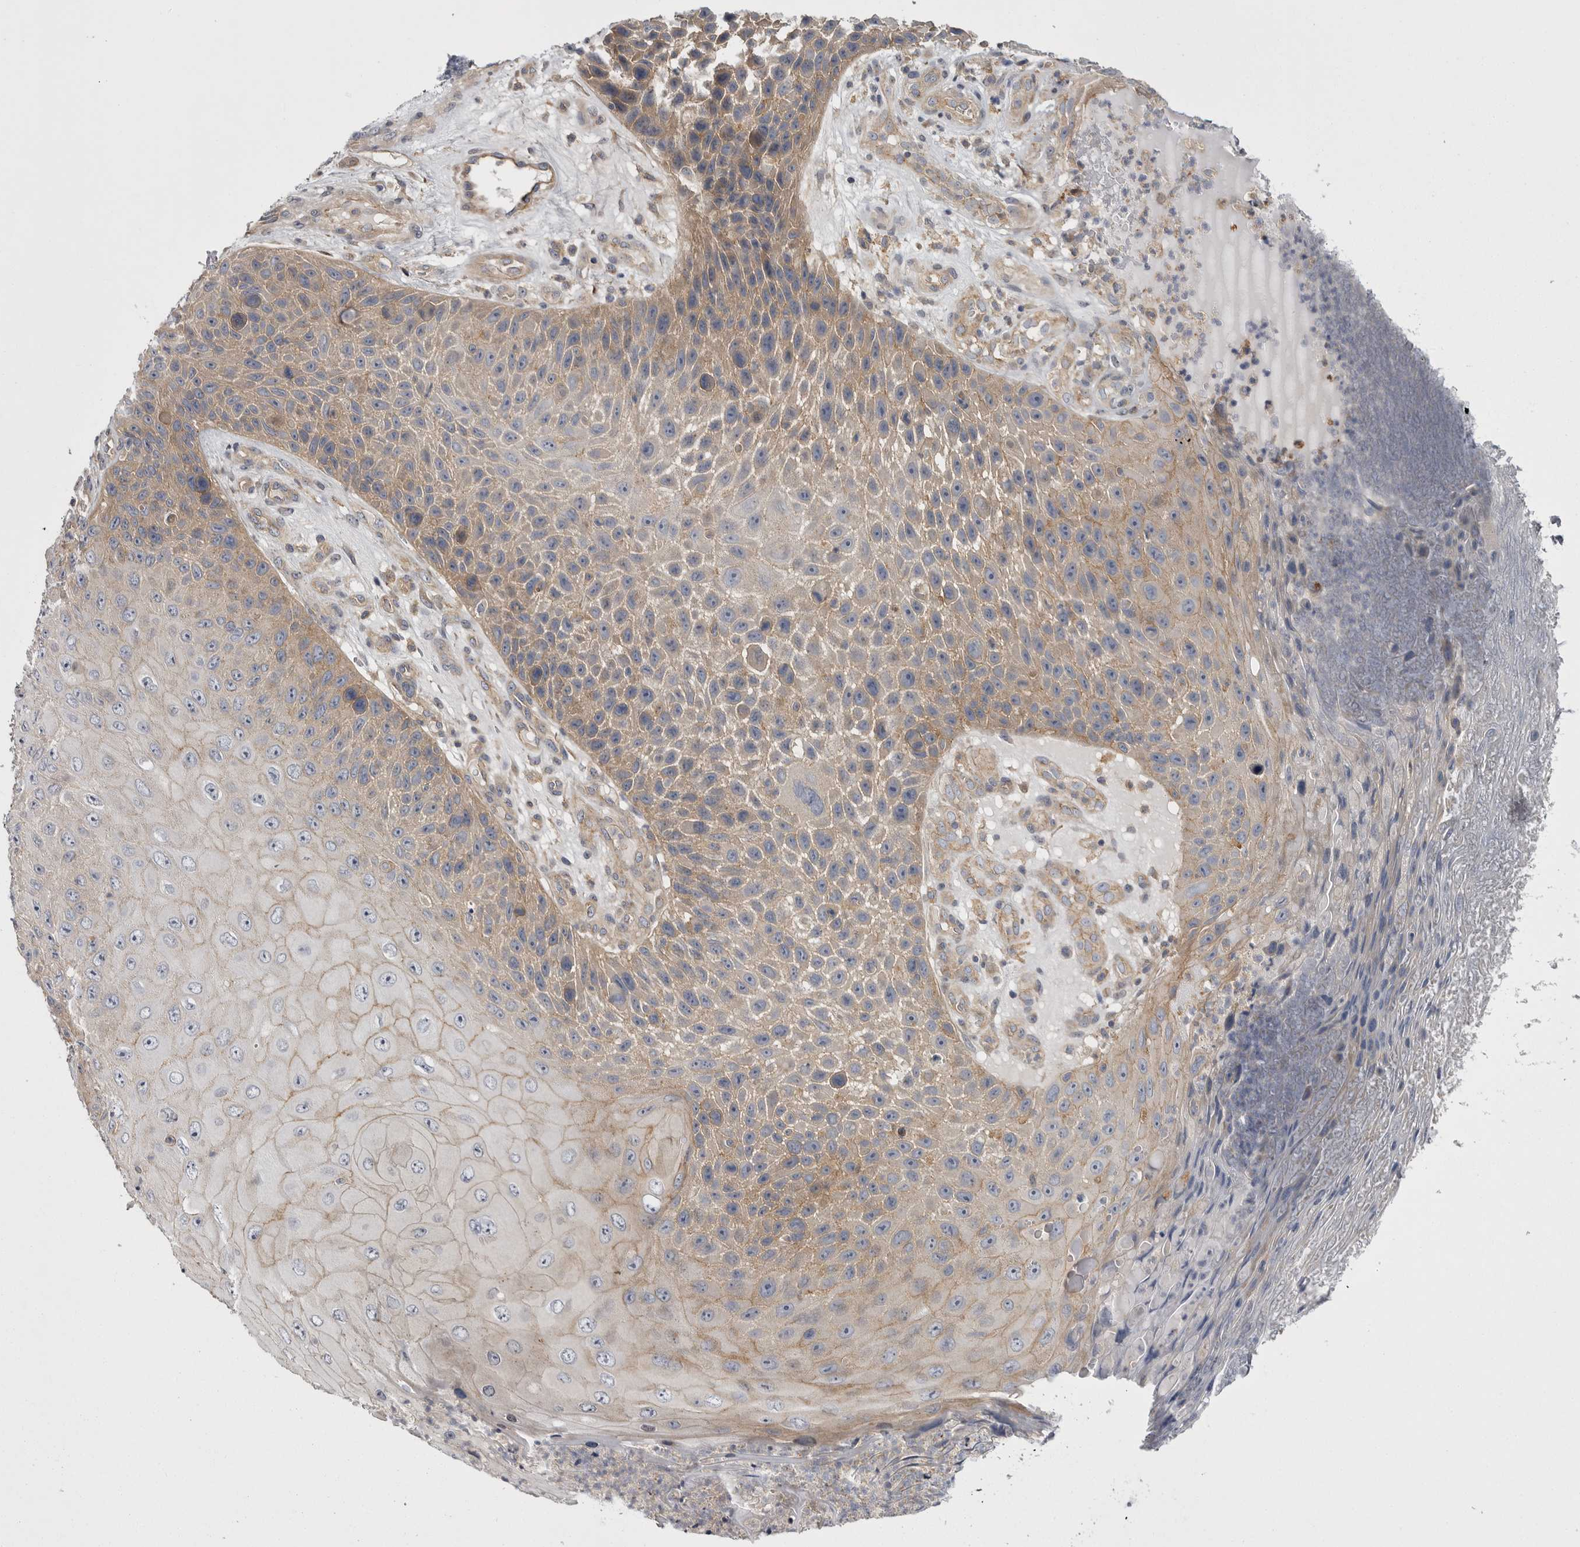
{"staining": {"intensity": "weak", "quantity": "25%-75%", "location": "cytoplasmic/membranous"}, "tissue": "skin cancer", "cell_type": "Tumor cells", "image_type": "cancer", "snomed": [{"axis": "morphology", "description": "Squamous cell carcinoma, NOS"}, {"axis": "topography", "description": "Skin"}], "caption": "A high-resolution micrograph shows IHC staining of skin cancer (squamous cell carcinoma), which demonstrates weak cytoplasmic/membranous expression in approximately 25%-75% of tumor cells.", "gene": "OSBPL9", "patient": {"sex": "female", "age": 88}}